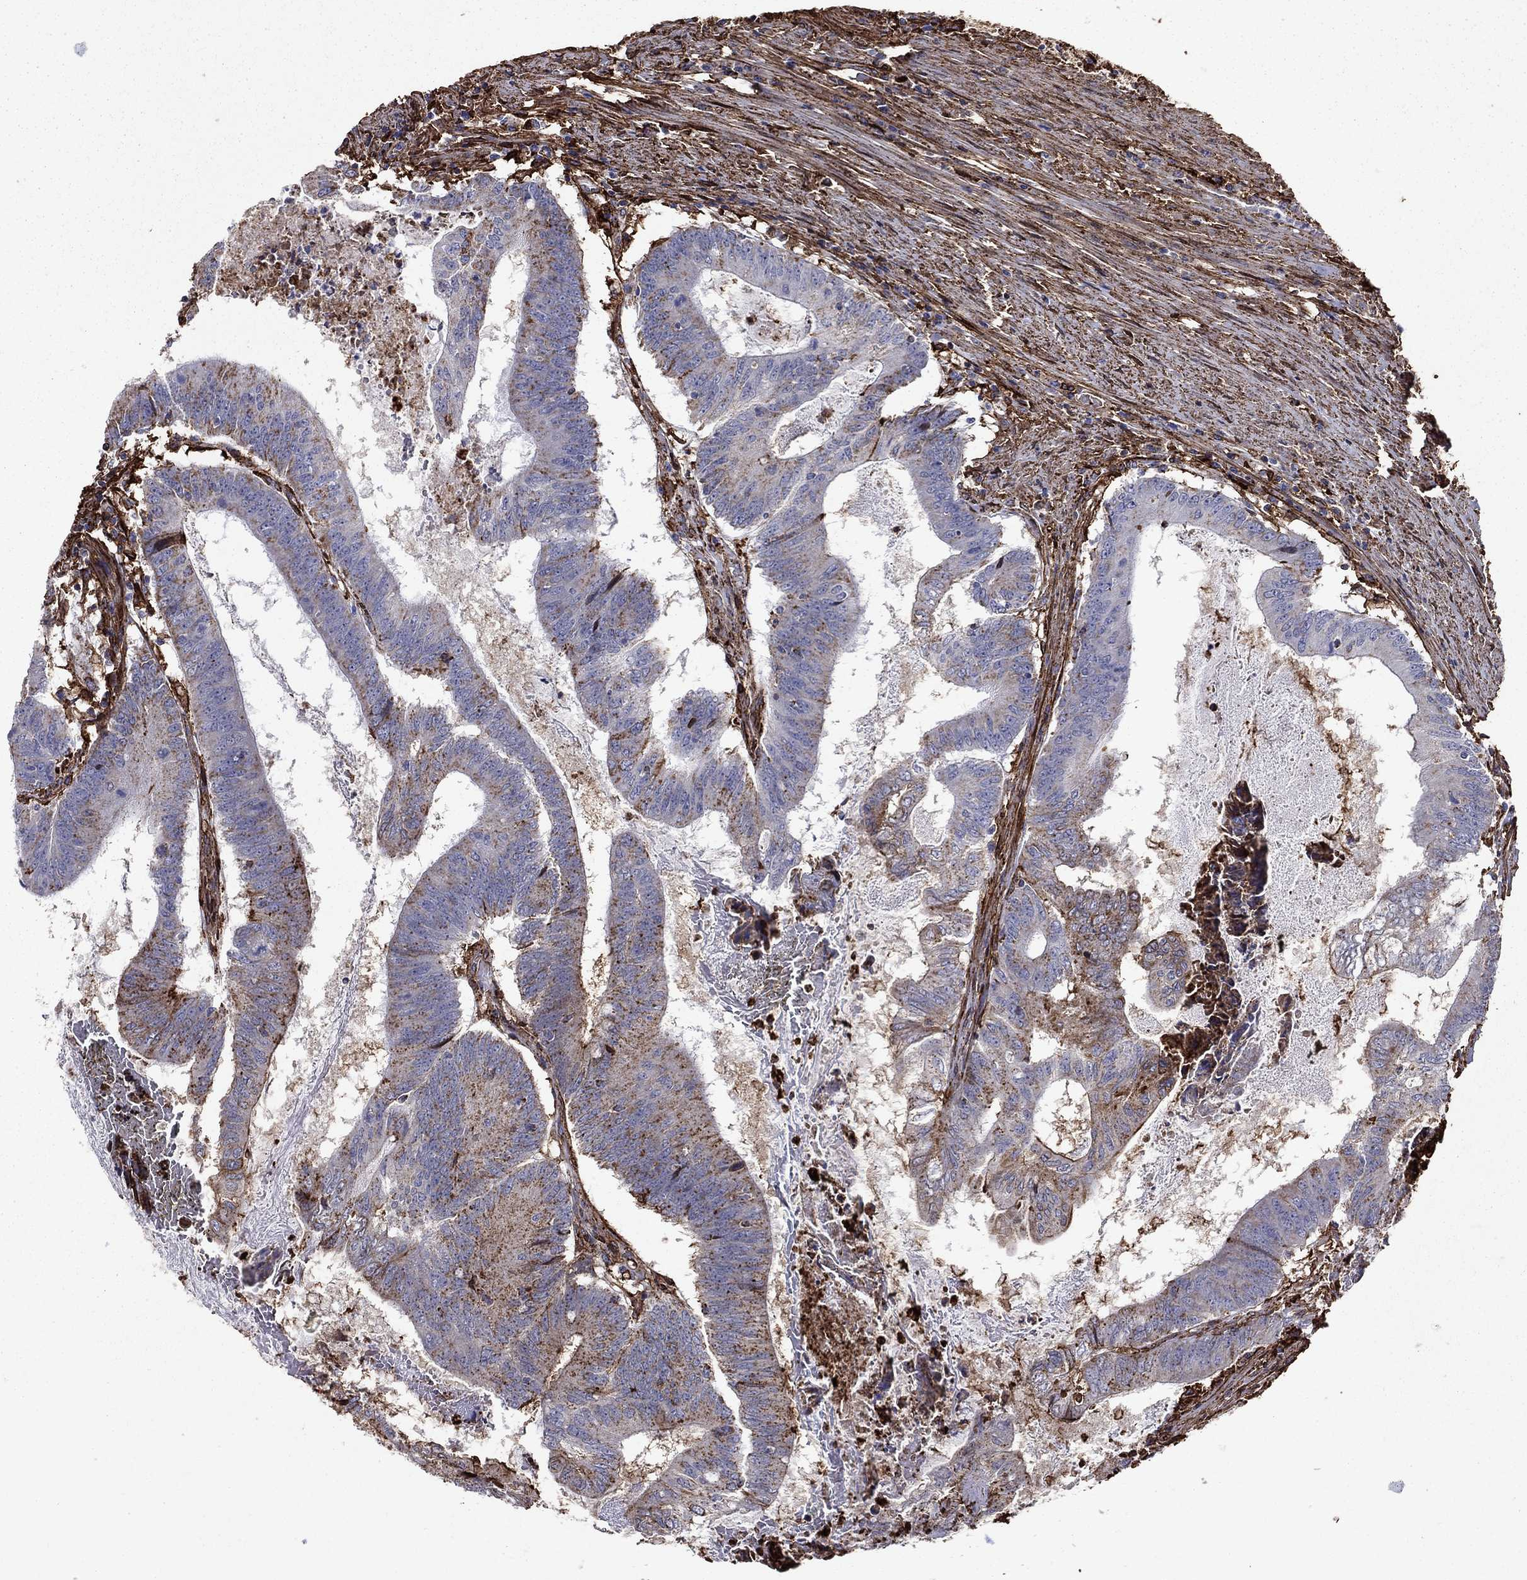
{"staining": {"intensity": "negative", "quantity": "none", "location": "none"}, "tissue": "colorectal cancer", "cell_type": "Tumor cells", "image_type": "cancer", "snomed": [{"axis": "morphology", "description": "Adenocarcinoma, NOS"}, {"axis": "topography", "description": "Colon"}], "caption": "Immunohistochemical staining of human adenocarcinoma (colorectal) displays no significant staining in tumor cells.", "gene": "PLAU", "patient": {"sex": "female", "age": 70}}